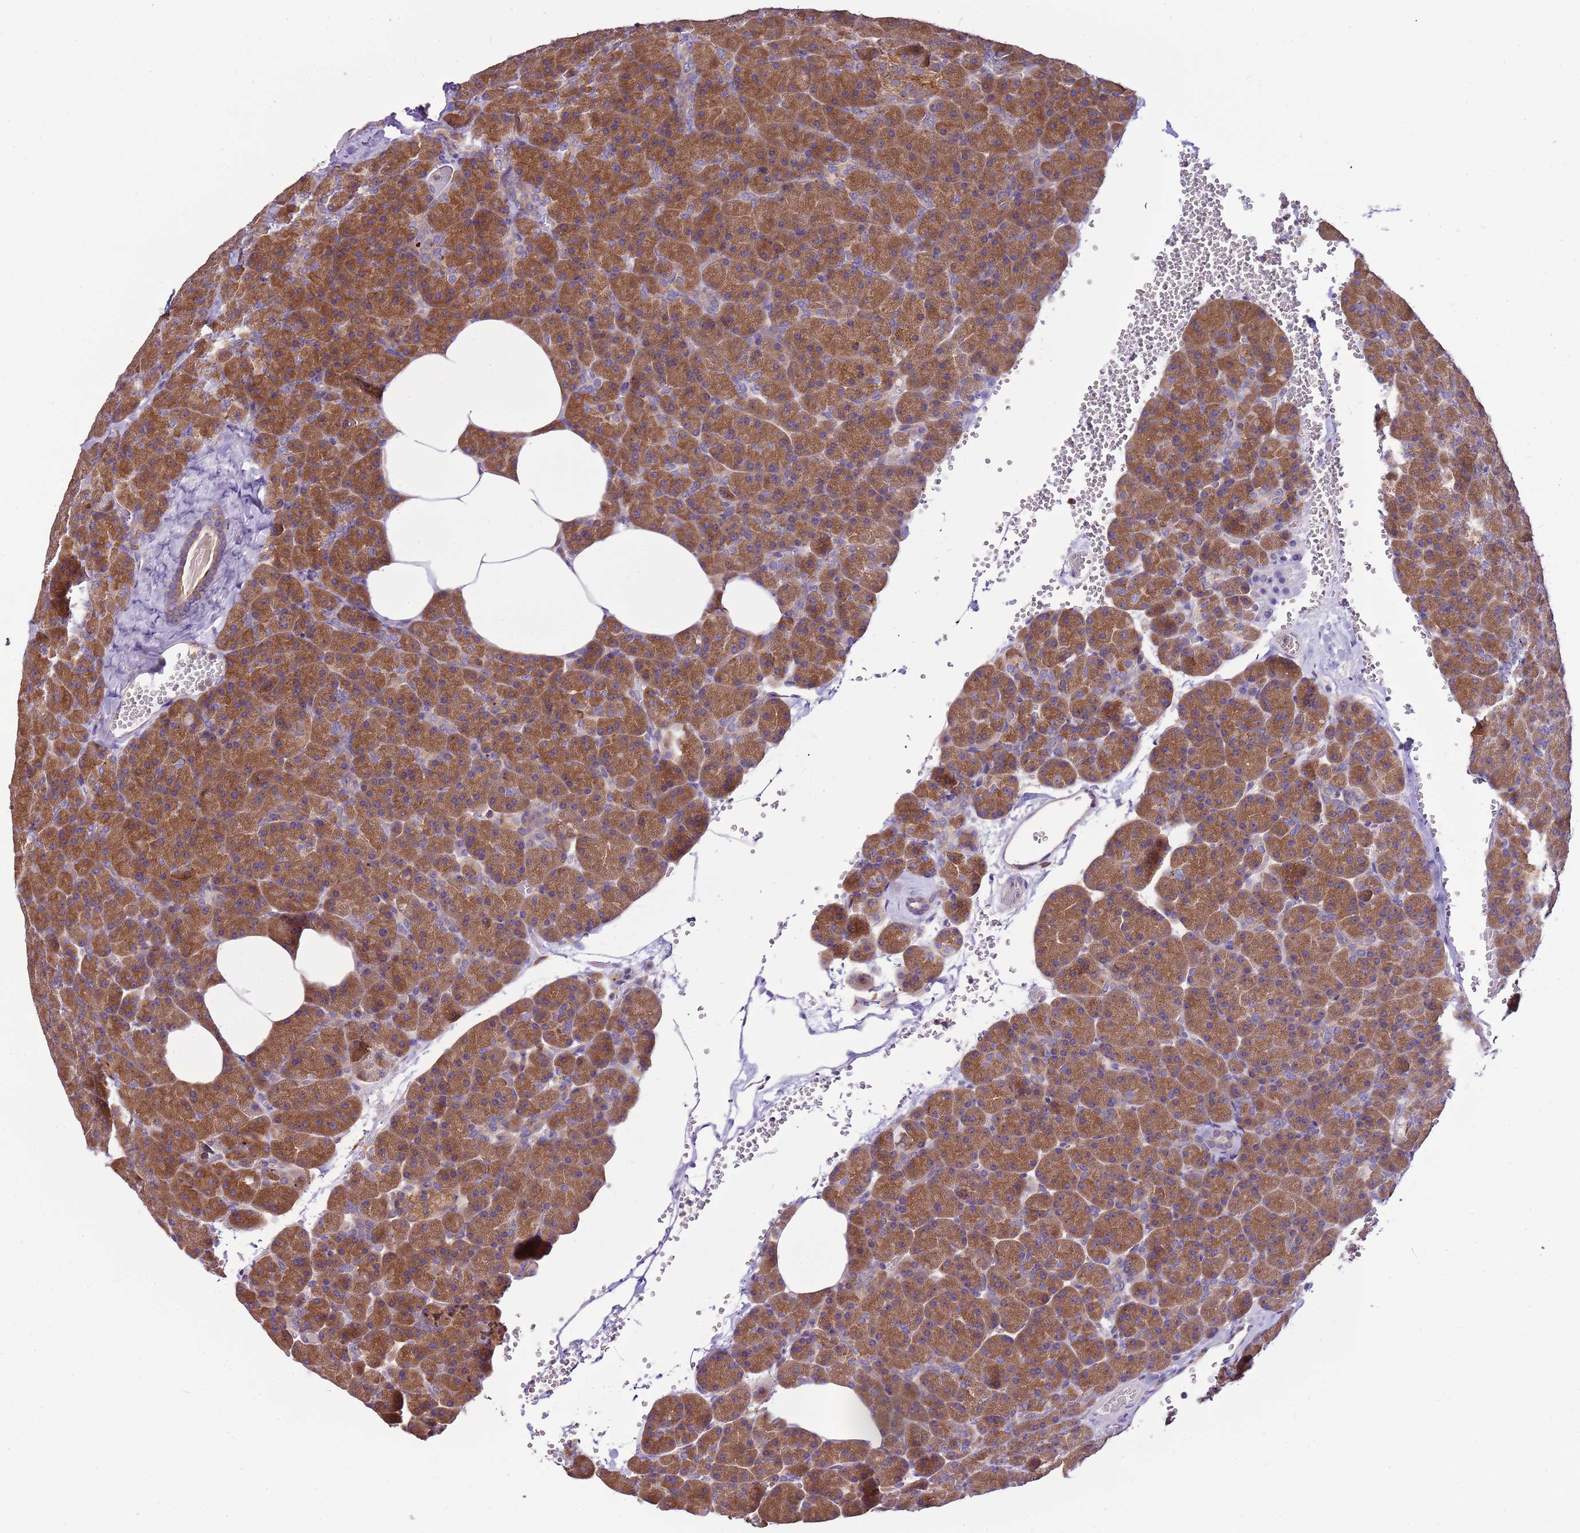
{"staining": {"intensity": "moderate", "quantity": ">75%", "location": "cytoplasmic/membranous"}, "tissue": "pancreas", "cell_type": "Exocrine glandular cells", "image_type": "normal", "snomed": [{"axis": "morphology", "description": "Normal tissue, NOS"}, {"axis": "morphology", "description": "Carcinoid, malignant, NOS"}, {"axis": "topography", "description": "Pancreas"}], "caption": "Benign pancreas was stained to show a protein in brown. There is medium levels of moderate cytoplasmic/membranous expression in approximately >75% of exocrine glandular cells. The staining was performed using DAB (3,3'-diaminobenzidine), with brown indicating positive protein expression. Nuclei are stained blue with hematoxylin.", "gene": "ATXN2L", "patient": {"sex": "female", "age": 35}}